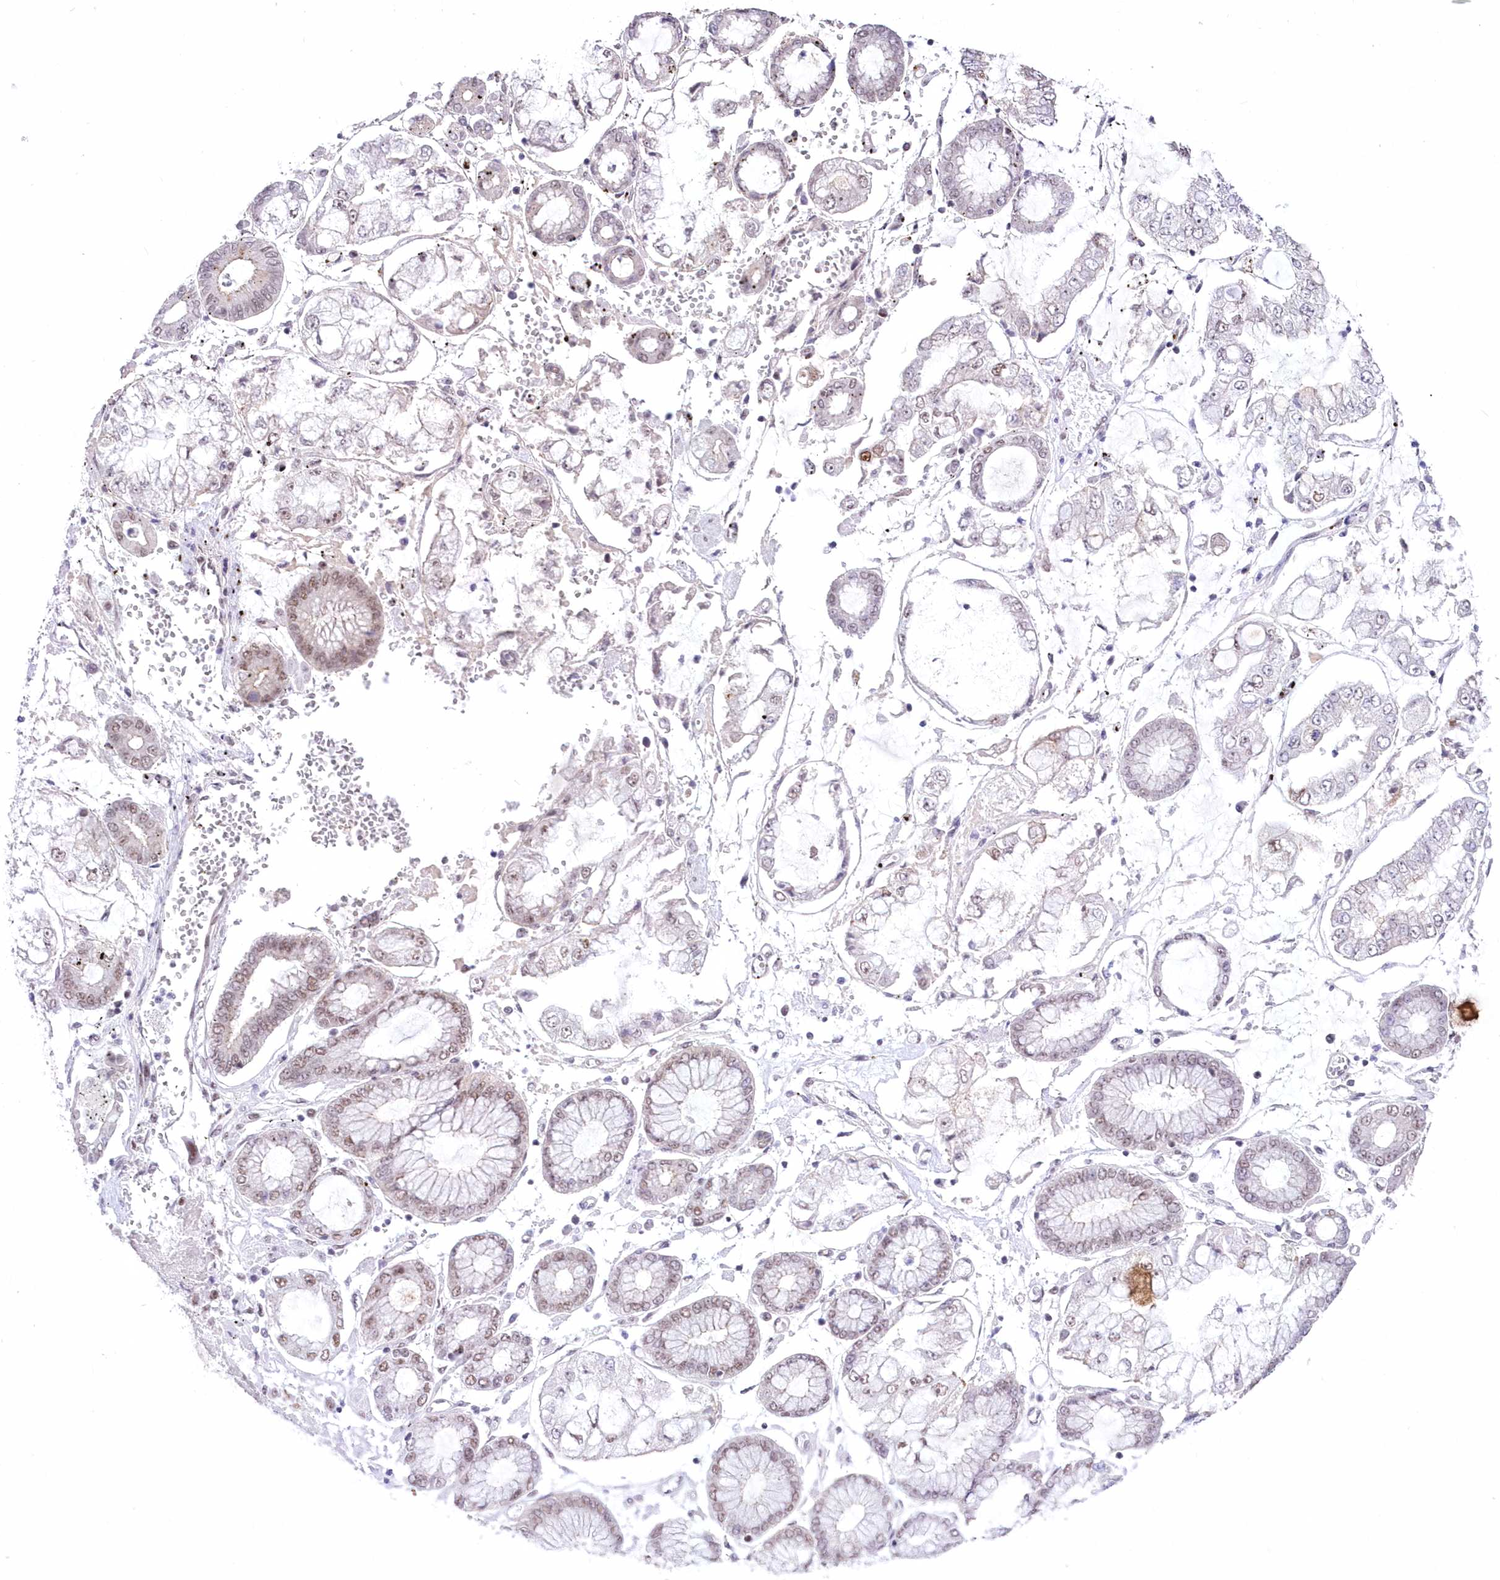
{"staining": {"intensity": "weak", "quantity": "25%-75%", "location": "nuclear"}, "tissue": "stomach cancer", "cell_type": "Tumor cells", "image_type": "cancer", "snomed": [{"axis": "morphology", "description": "Adenocarcinoma, NOS"}, {"axis": "topography", "description": "Stomach"}], "caption": "High-power microscopy captured an immunohistochemistry (IHC) histopathology image of stomach cancer (adenocarcinoma), revealing weak nuclear positivity in about 25%-75% of tumor cells.", "gene": "NSUN2", "patient": {"sex": "male", "age": 76}}